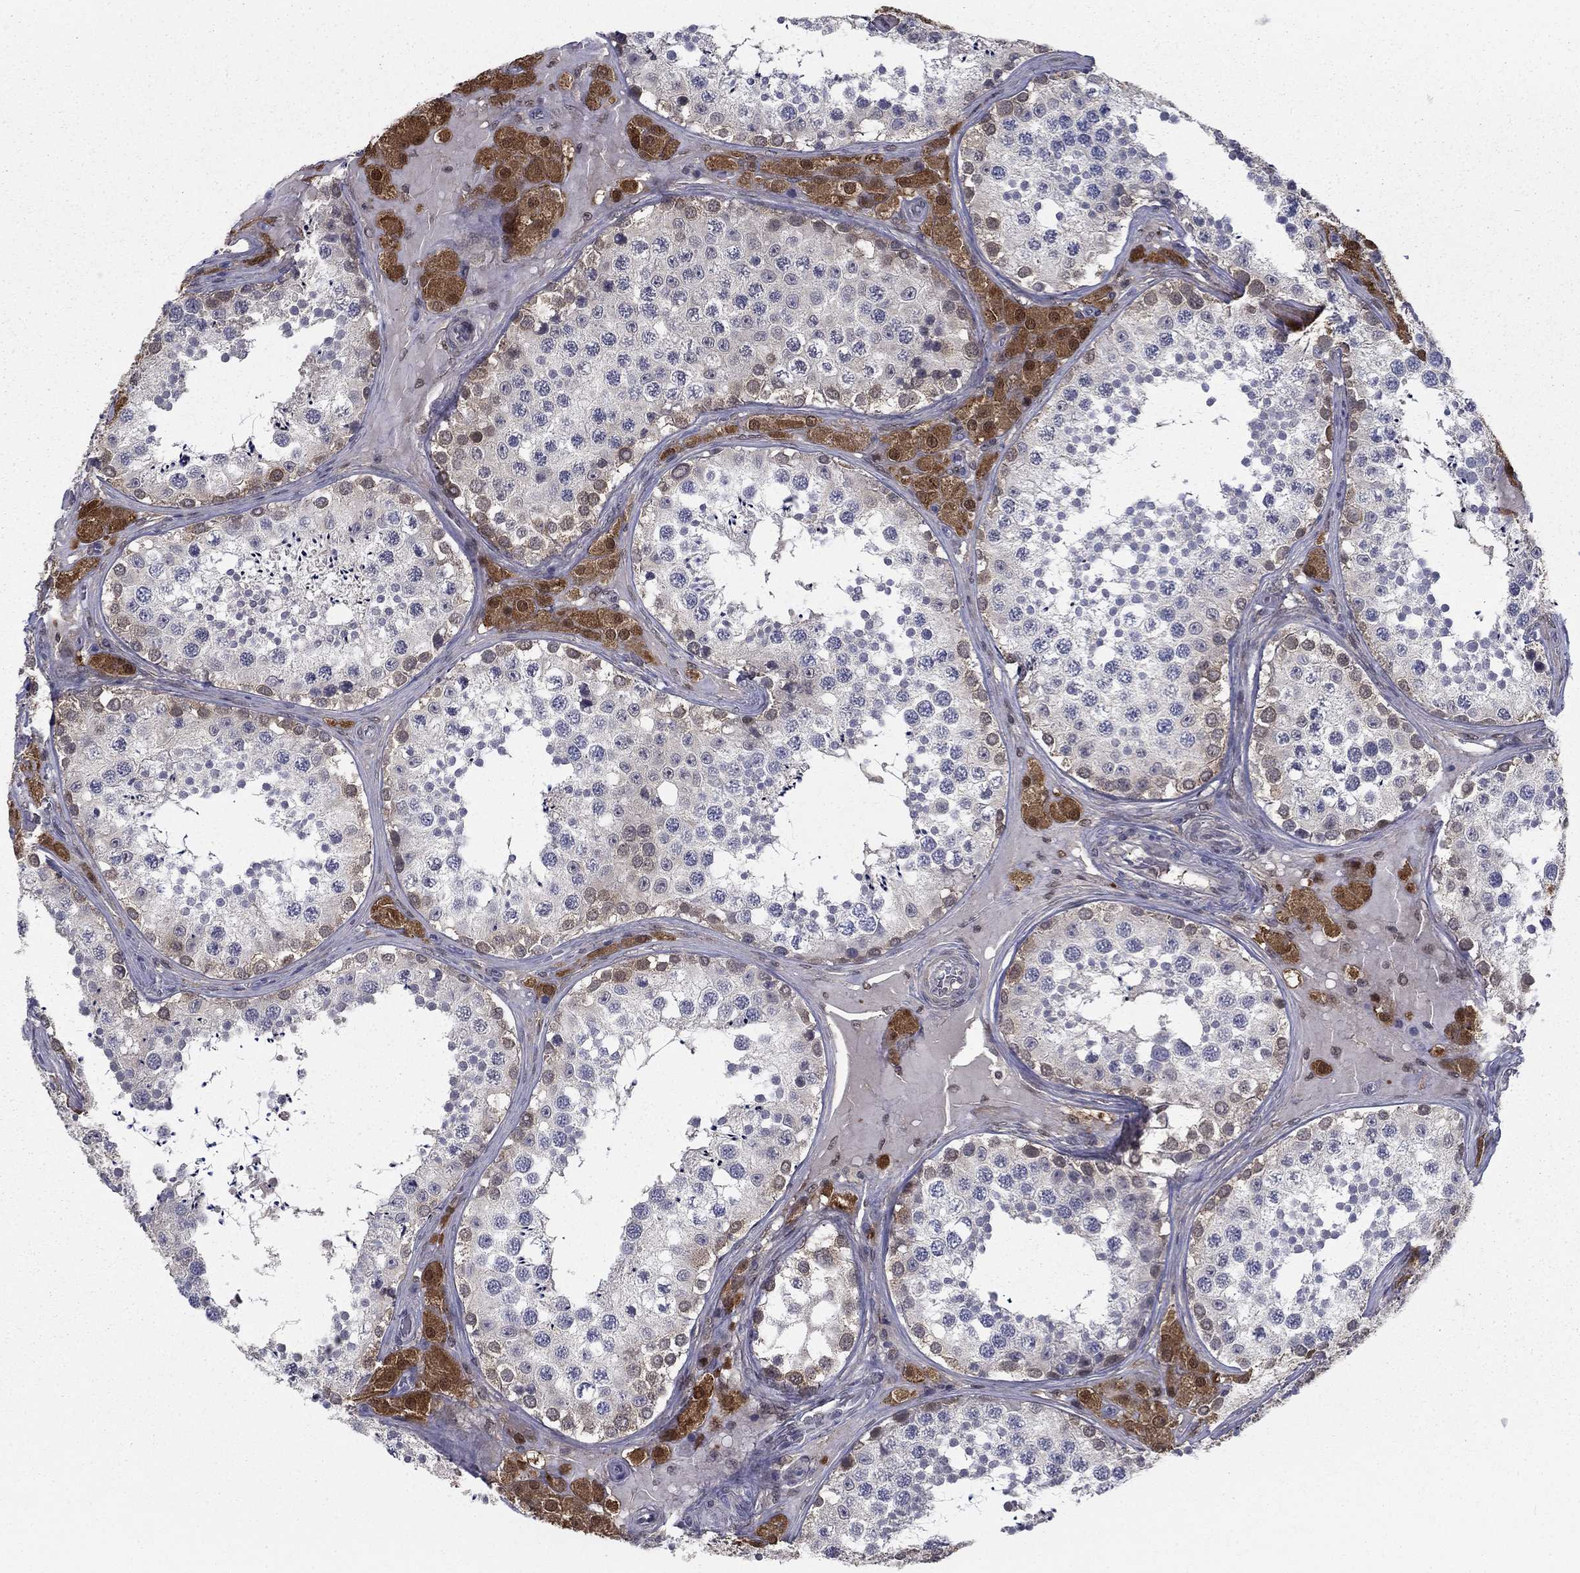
{"staining": {"intensity": "negative", "quantity": "none", "location": "none"}, "tissue": "testis", "cell_type": "Cells in seminiferous ducts", "image_type": "normal", "snomed": [{"axis": "morphology", "description": "Normal tissue, NOS"}, {"axis": "topography", "description": "Testis"}], "caption": "This is a photomicrograph of IHC staining of normal testis, which shows no expression in cells in seminiferous ducts.", "gene": "NIT2", "patient": {"sex": "male", "age": 34}}